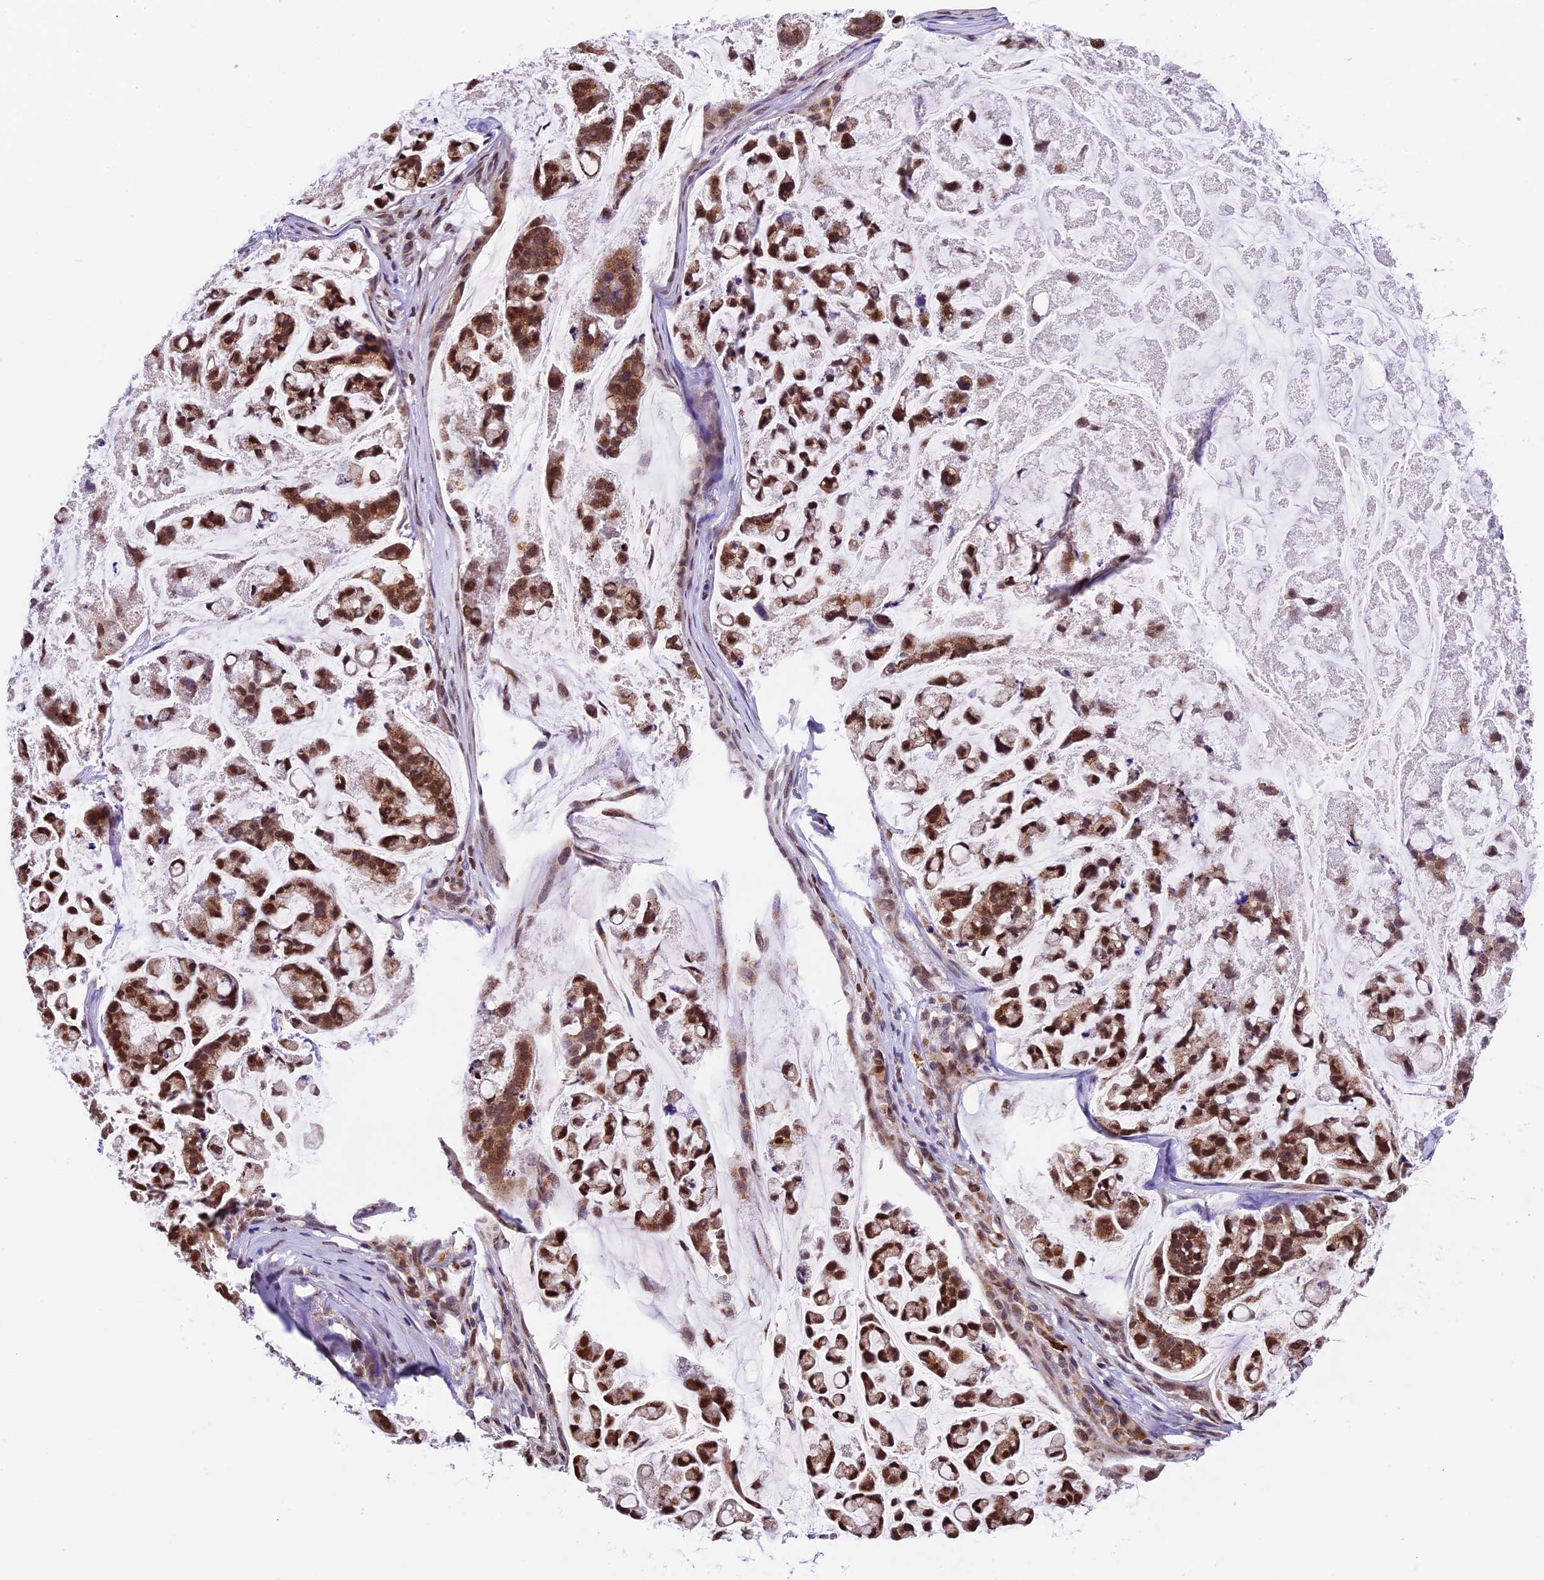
{"staining": {"intensity": "strong", "quantity": ">75%", "location": "cytoplasmic/membranous,nuclear"}, "tissue": "stomach cancer", "cell_type": "Tumor cells", "image_type": "cancer", "snomed": [{"axis": "morphology", "description": "Adenocarcinoma, NOS"}, {"axis": "topography", "description": "Stomach, lower"}], "caption": "This is a histology image of IHC staining of stomach cancer (adenocarcinoma), which shows strong positivity in the cytoplasmic/membranous and nuclear of tumor cells.", "gene": "CCSER1", "patient": {"sex": "male", "age": 67}}